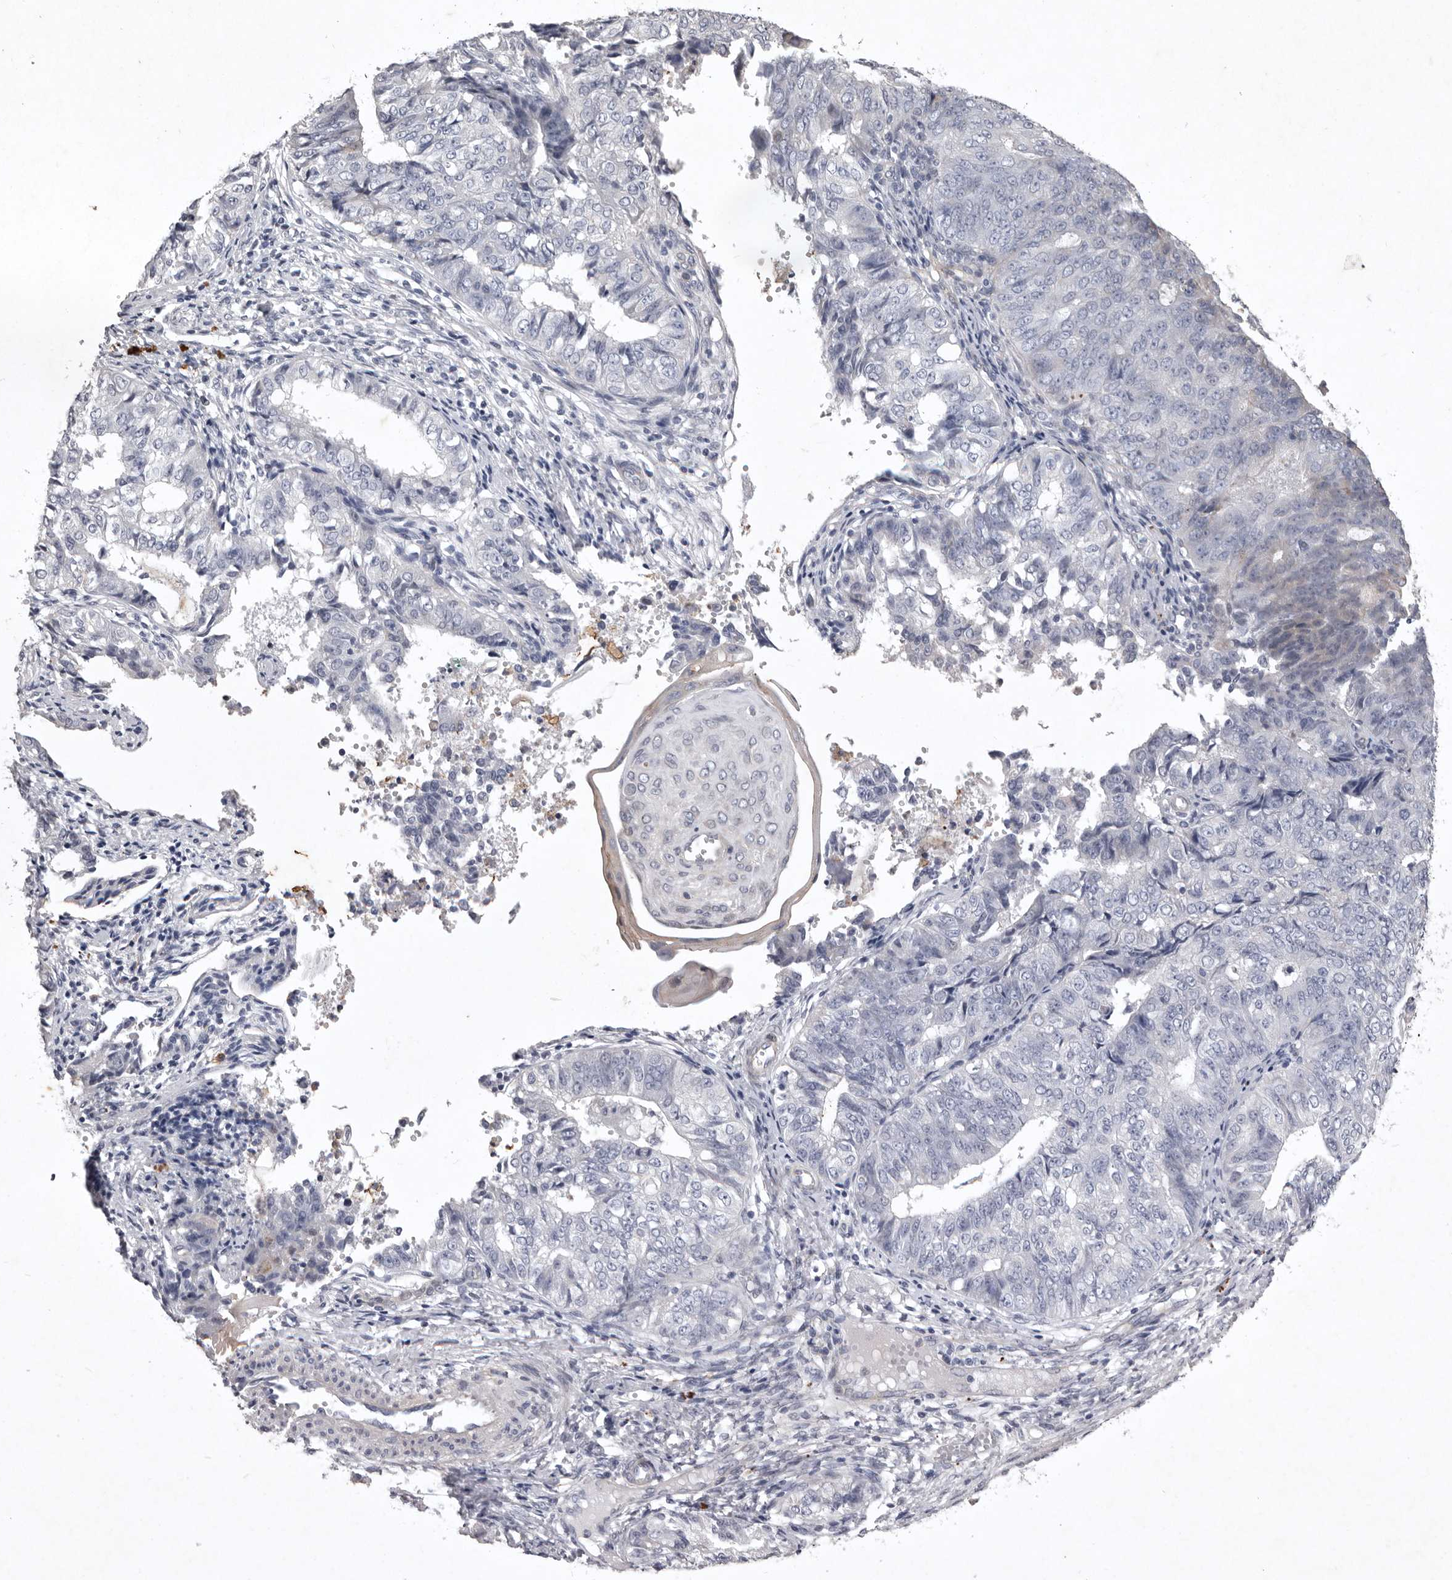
{"staining": {"intensity": "negative", "quantity": "none", "location": "none"}, "tissue": "endometrial cancer", "cell_type": "Tumor cells", "image_type": "cancer", "snomed": [{"axis": "morphology", "description": "Adenocarcinoma, NOS"}, {"axis": "topography", "description": "Endometrium"}], "caption": "There is no significant staining in tumor cells of endometrial cancer.", "gene": "NKAIN4", "patient": {"sex": "female", "age": 32}}